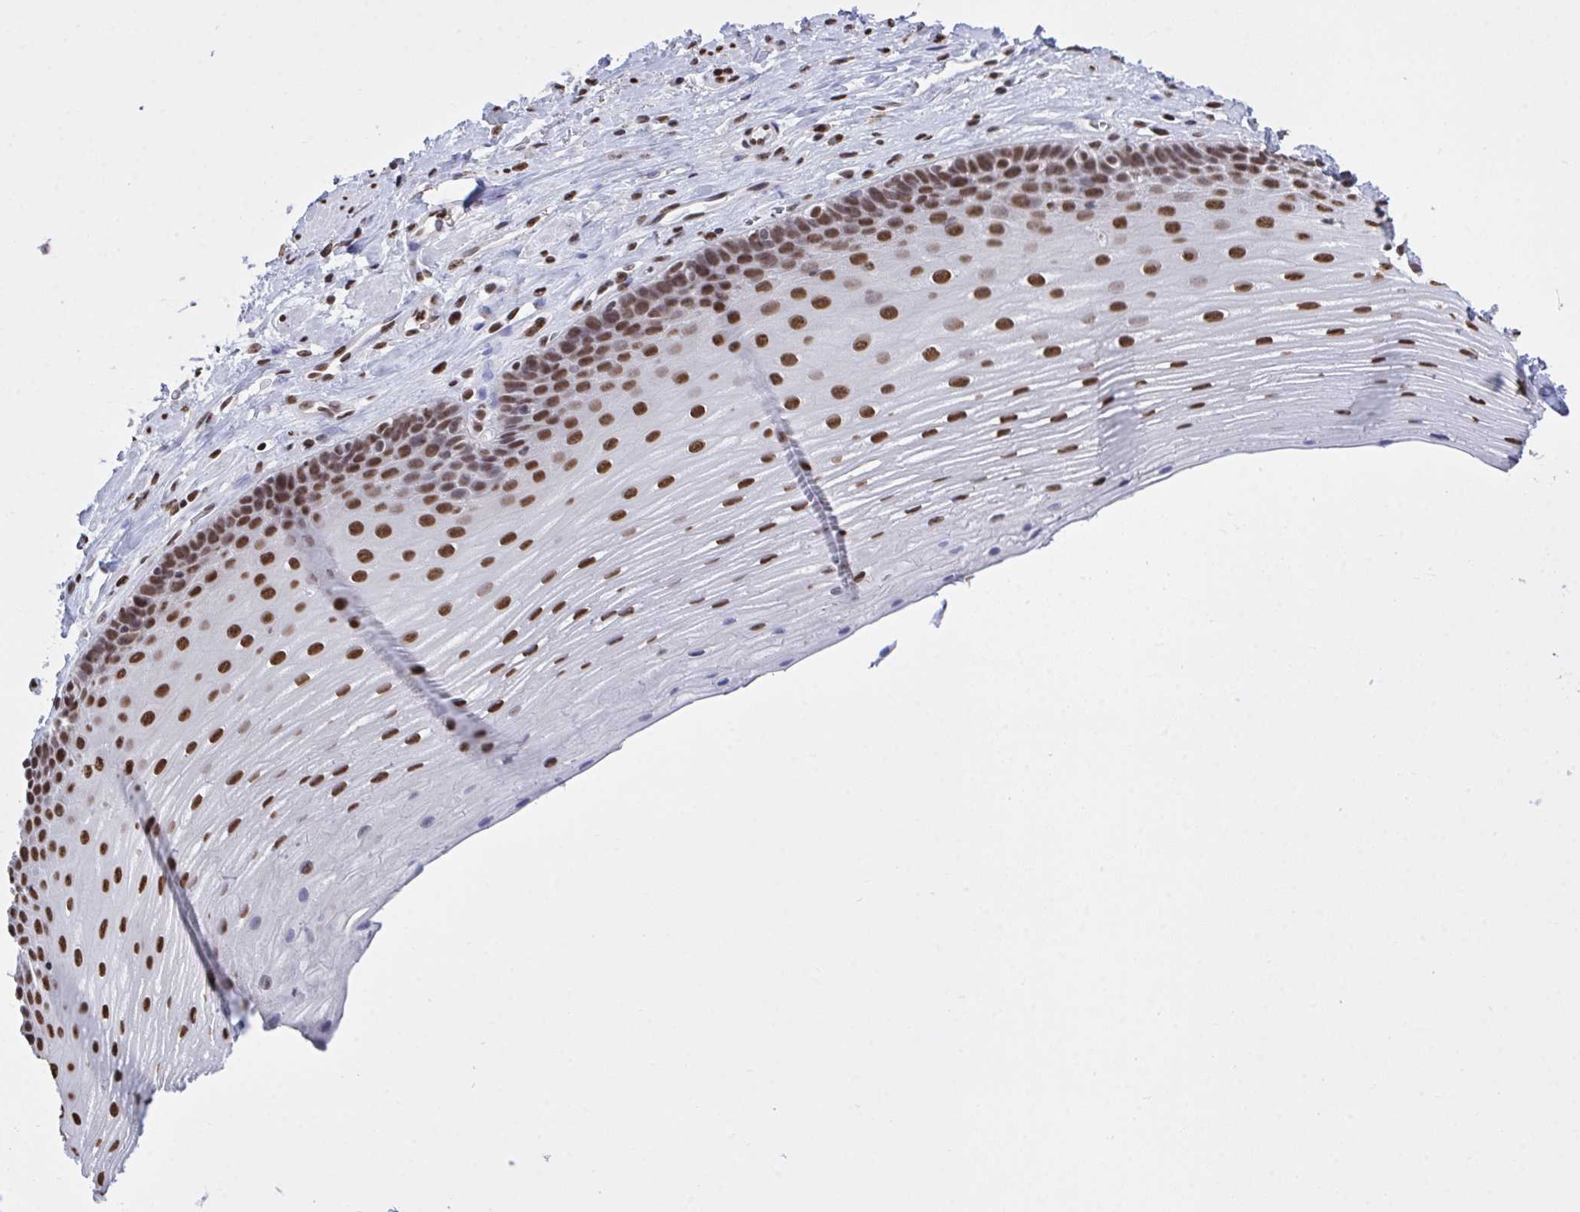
{"staining": {"intensity": "strong", "quantity": ">75%", "location": "nuclear"}, "tissue": "esophagus", "cell_type": "Squamous epithelial cells", "image_type": "normal", "snomed": [{"axis": "morphology", "description": "Normal tissue, NOS"}, {"axis": "topography", "description": "Esophagus"}], "caption": "Strong nuclear staining for a protein is present in about >75% of squamous epithelial cells of normal esophagus using immunohistochemistry (IHC).", "gene": "HNRNPDL", "patient": {"sex": "male", "age": 62}}